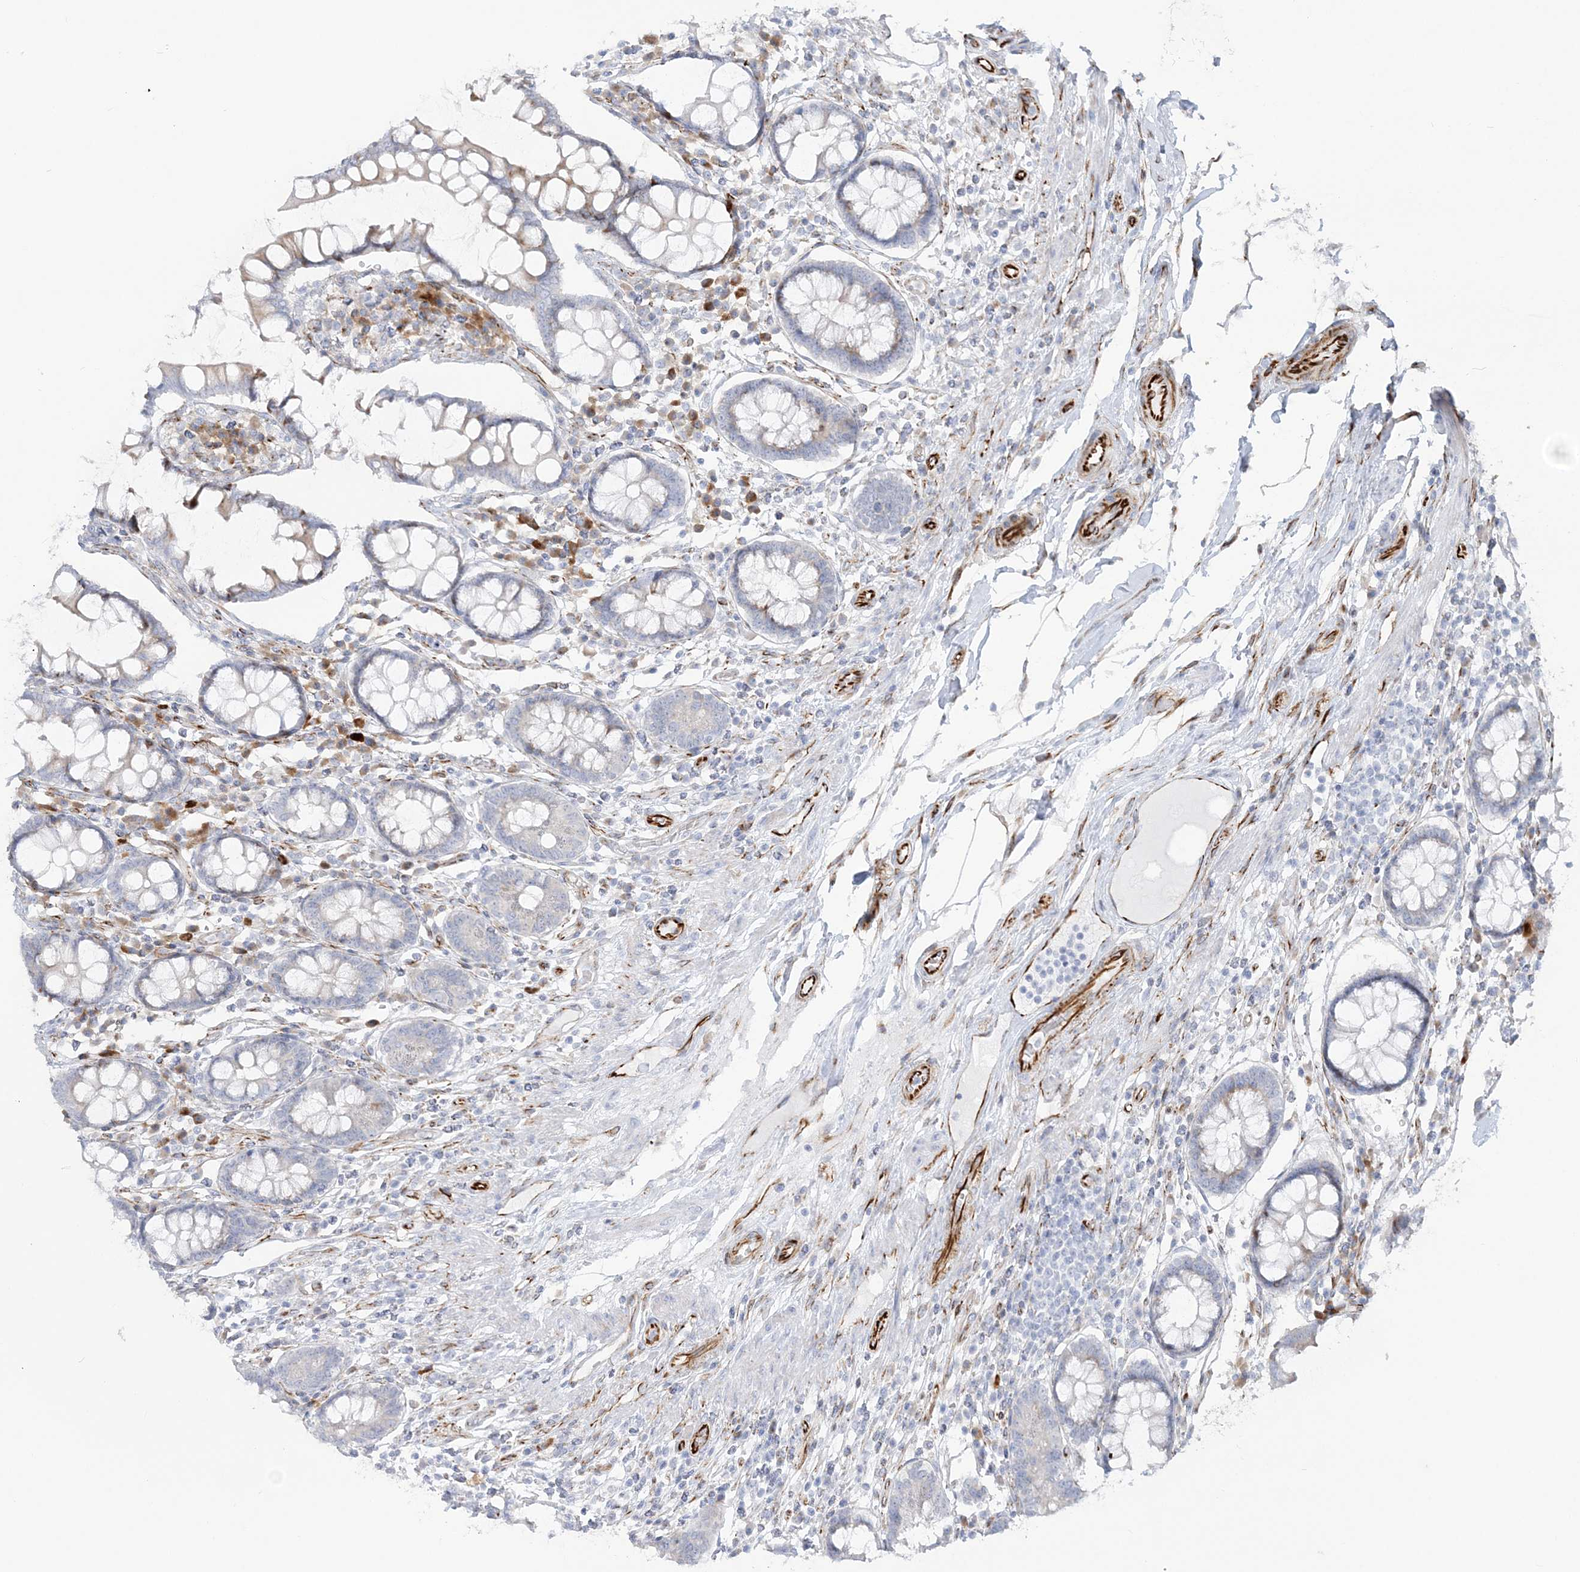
{"staining": {"intensity": "strong", "quantity": ">75%", "location": "cytoplasmic/membranous"}, "tissue": "colon", "cell_type": "Endothelial cells", "image_type": "normal", "snomed": [{"axis": "morphology", "description": "Normal tissue, NOS"}, {"axis": "topography", "description": "Colon"}], "caption": "Strong cytoplasmic/membranous staining is present in about >75% of endothelial cells in benign colon. Using DAB (brown) and hematoxylin (blue) stains, captured at high magnification using brightfield microscopy.", "gene": "PPIL6", "patient": {"sex": "female", "age": 79}}